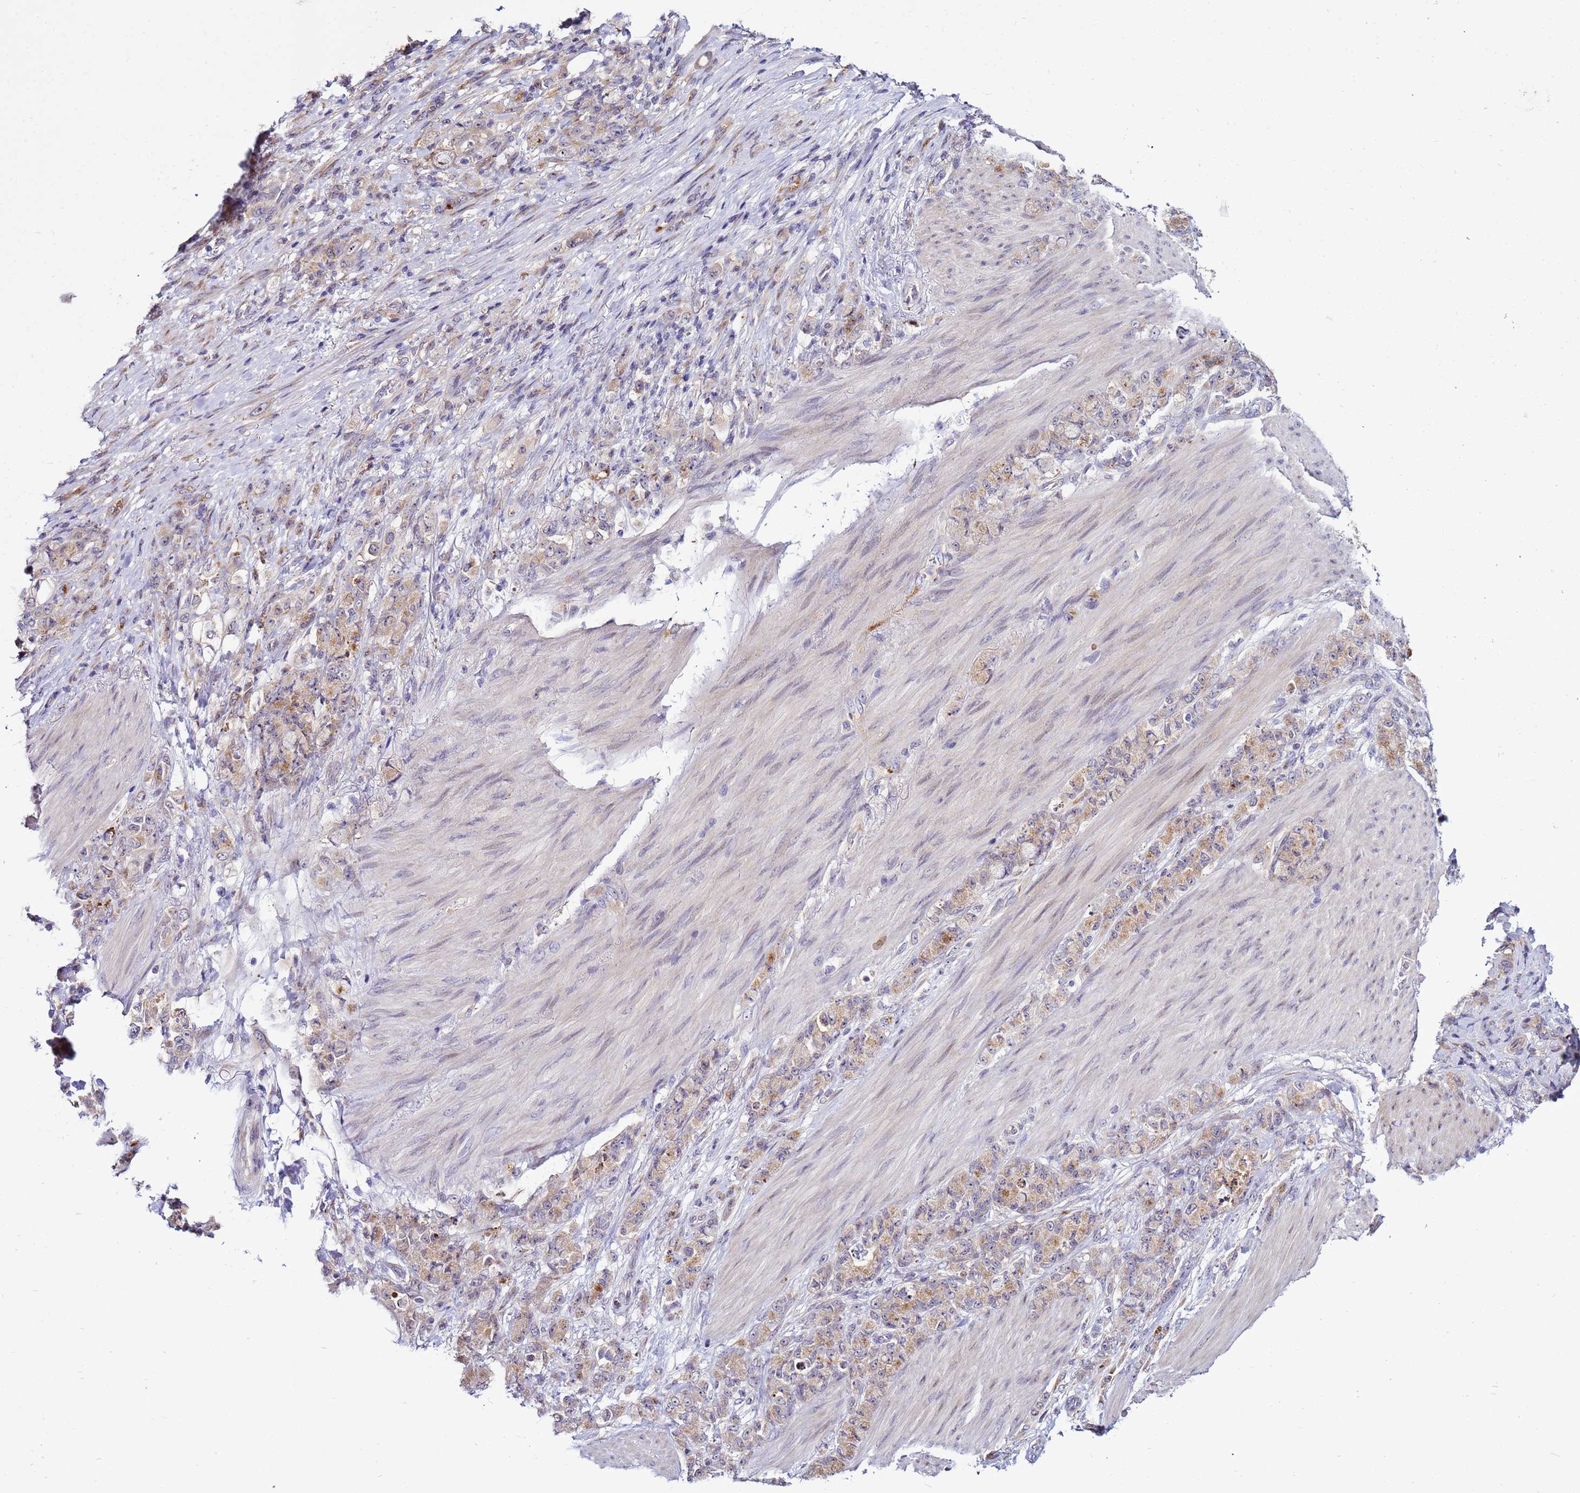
{"staining": {"intensity": "weak", "quantity": ">75%", "location": "cytoplasmic/membranous"}, "tissue": "stomach cancer", "cell_type": "Tumor cells", "image_type": "cancer", "snomed": [{"axis": "morphology", "description": "Normal tissue, NOS"}, {"axis": "morphology", "description": "Adenocarcinoma, NOS"}, {"axis": "topography", "description": "Stomach"}], "caption": "Protein analysis of stomach cancer tissue exhibits weak cytoplasmic/membranous positivity in approximately >75% of tumor cells. (DAB = brown stain, brightfield microscopy at high magnification).", "gene": "NOL8", "patient": {"sex": "female", "age": 79}}